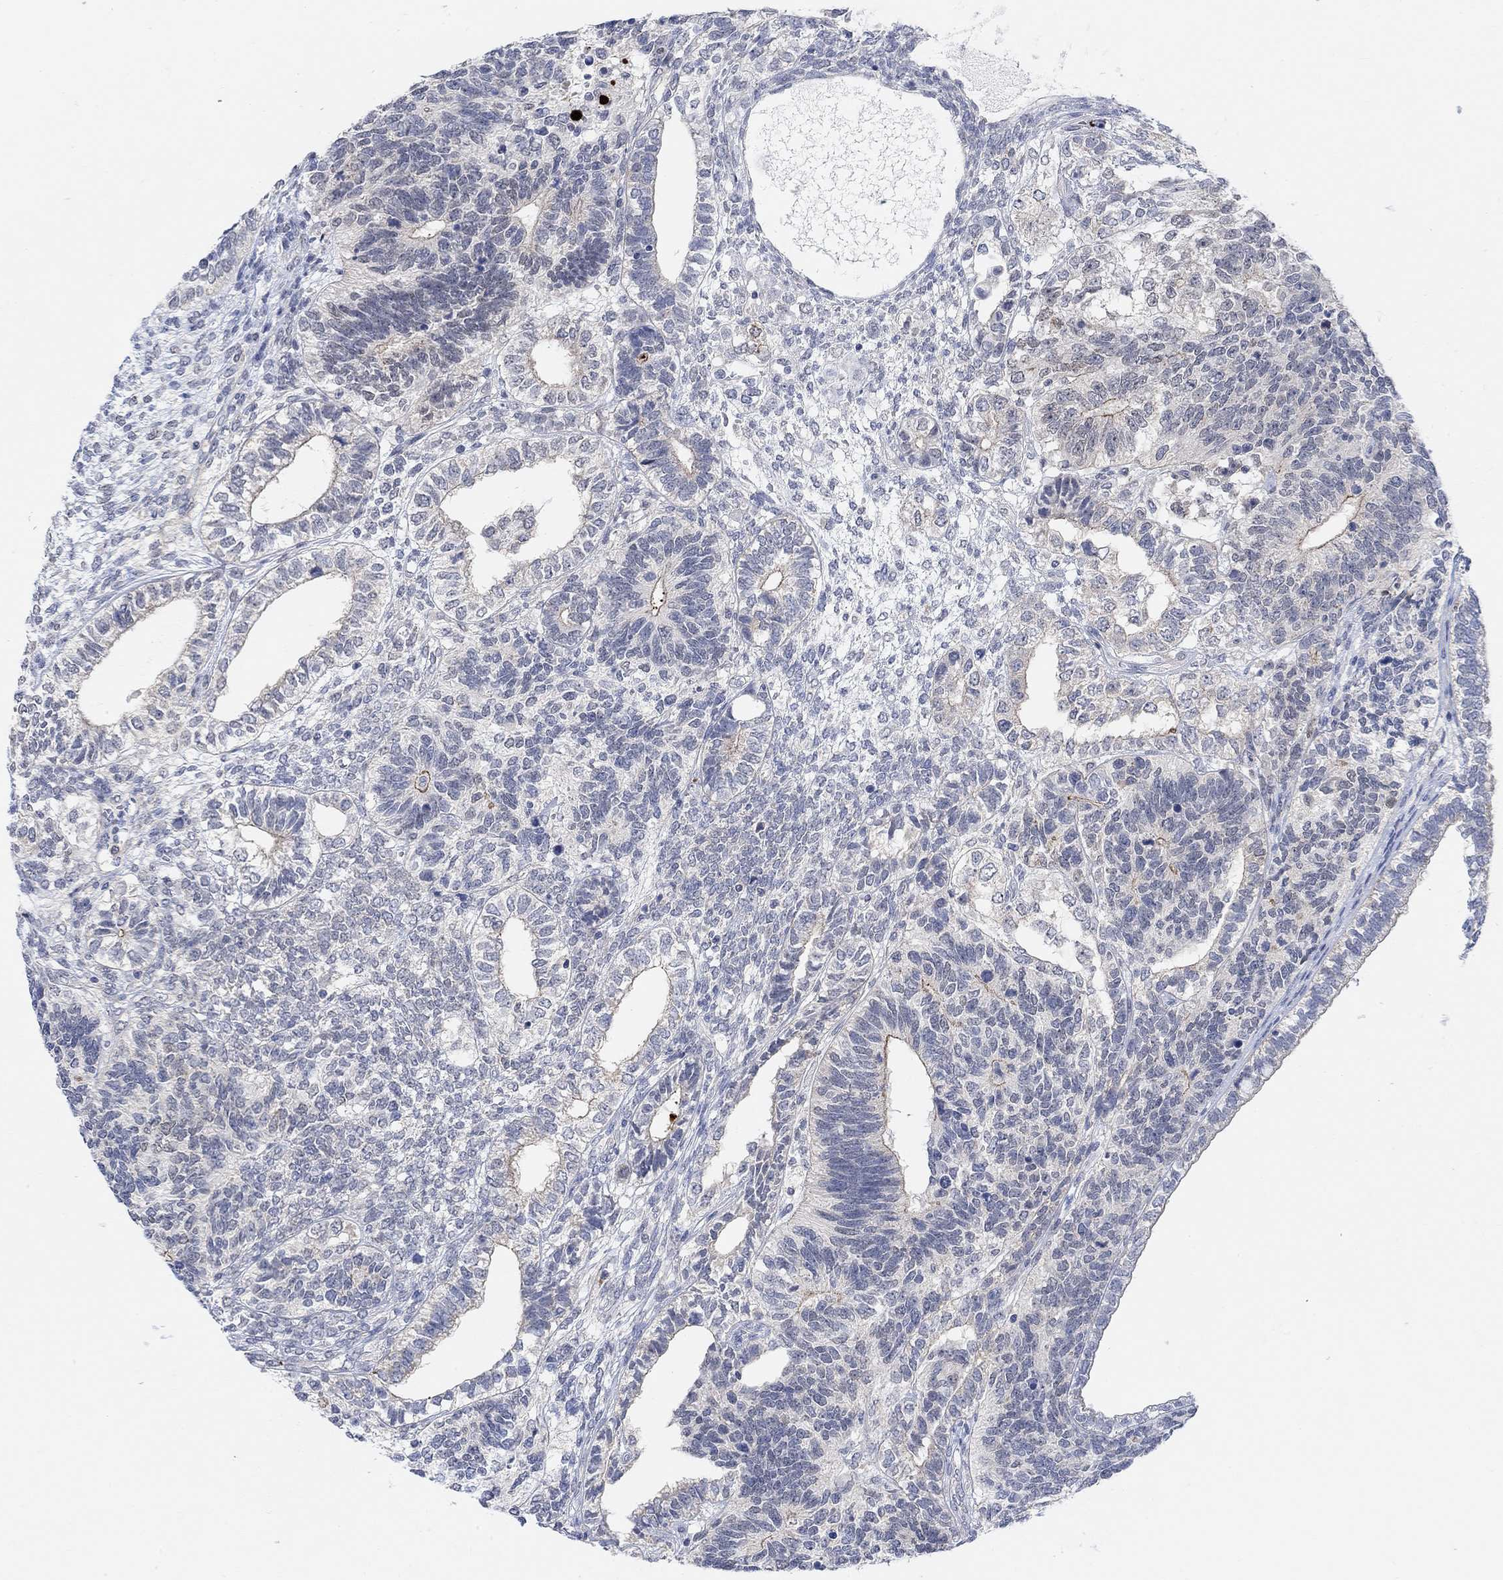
{"staining": {"intensity": "weak", "quantity": "<25%", "location": "cytoplasmic/membranous"}, "tissue": "testis cancer", "cell_type": "Tumor cells", "image_type": "cancer", "snomed": [{"axis": "morphology", "description": "Seminoma, NOS"}, {"axis": "morphology", "description": "Carcinoma, Embryonal, NOS"}, {"axis": "topography", "description": "Testis"}], "caption": "The micrograph shows no significant staining in tumor cells of testis embryonal carcinoma. (Immunohistochemistry, brightfield microscopy, high magnification).", "gene": "RIMS1", "patient": {"sex": "male", "age": 41}}